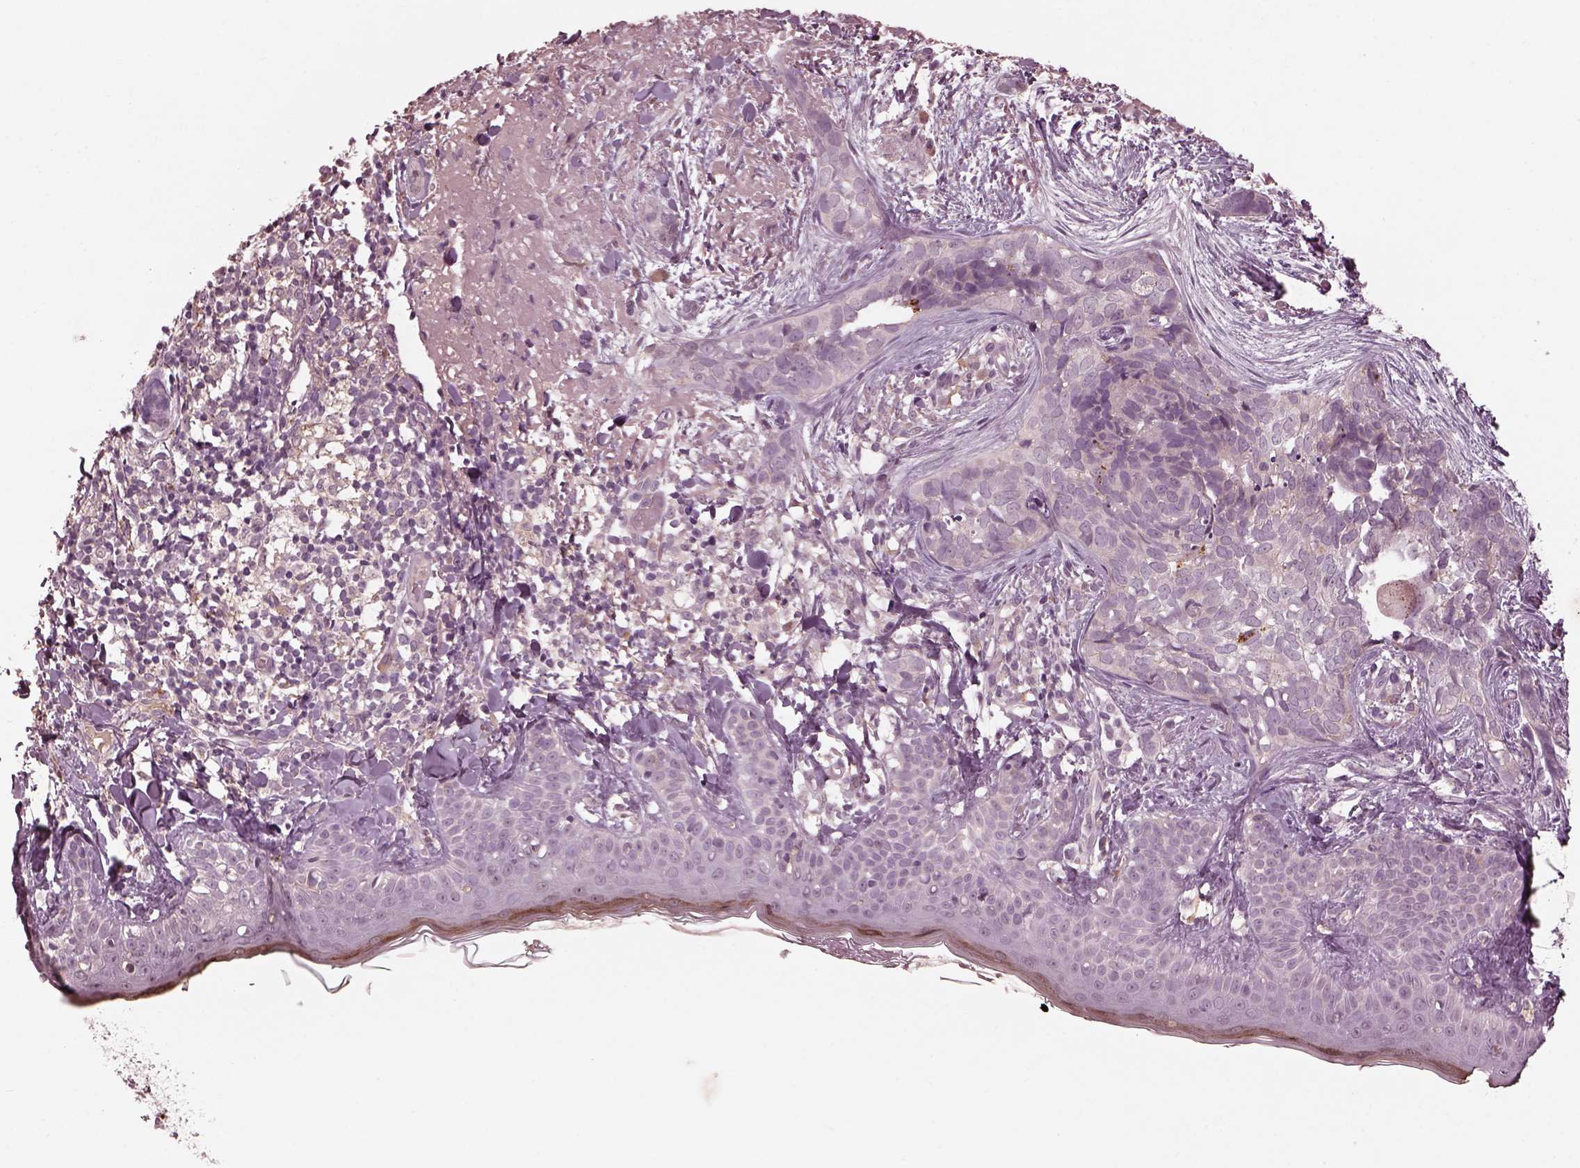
{"staining": {"intensity": "negative", "quantity": "none", "location": "none"}, "tissue": "skin cancer", "cell_type": "Tumor cells", "image_type": "cancer", "snomed": [{"axis": "morphology", "description": "Basal cell carcinoma"}, {"axis": "topography", "description": "Skin"}], "caption": "DAB immunohistochemical staining of skin cancer (basal cell carcinoma) exhibits no significant staining in tumor cells.", "gene": "VWA5B1", "patient": {"sex": "male", "age": 87}}